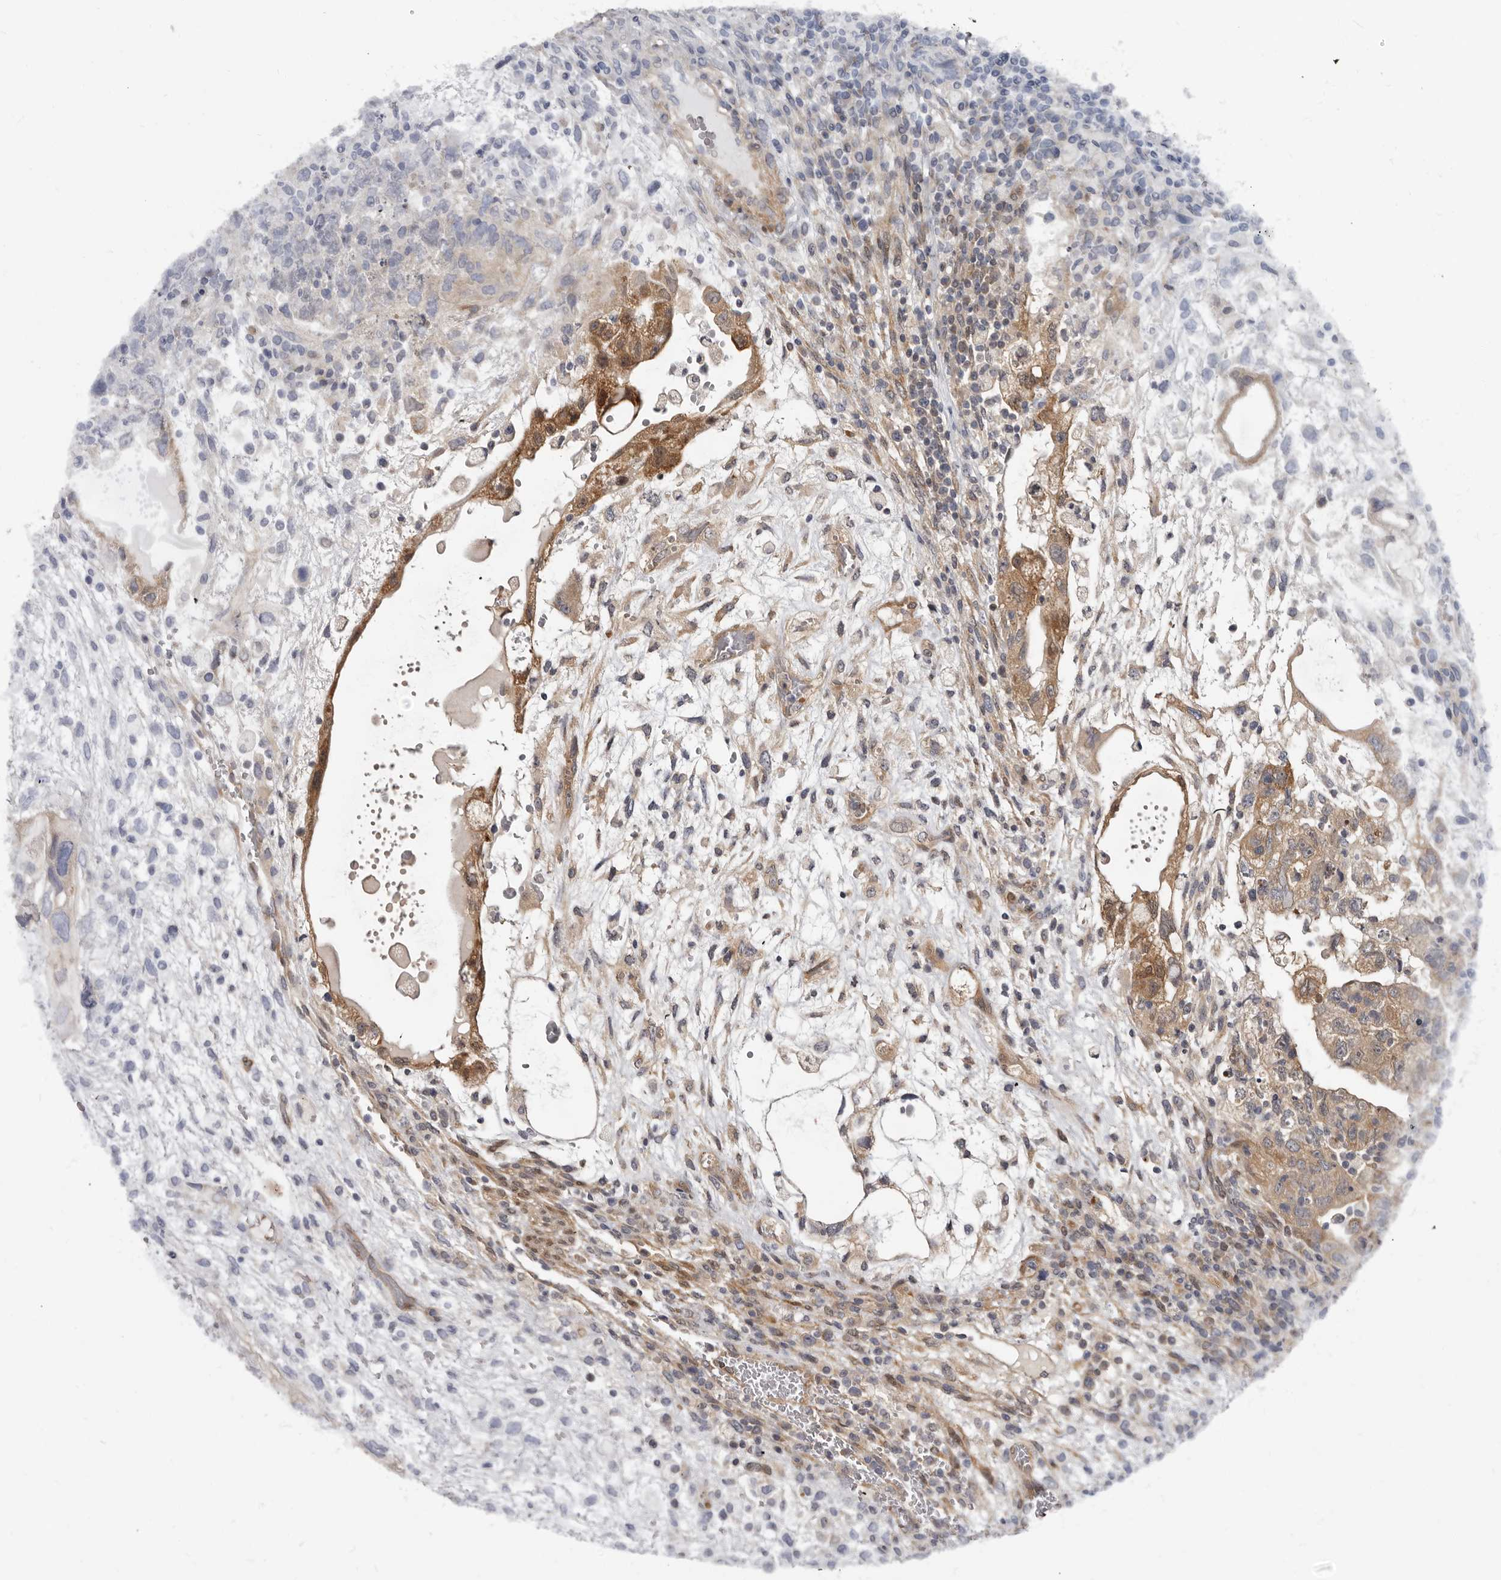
{"staining": {"intensity": "moderate", "quantity": ">75%", "location": "cytoplasmic/membranous"}, "tissue": "testis cancer", "cell_type": "Tumor cells", "image_type": "cancer", "snomed": [{"axis": "morphology", "description": "Carcinoma, Embryonal, NOS"}, {"axis": "topography", "description": "Testis"}], "caption": "DAB immunohistochemical staining of human testis embryonal carcinoma shows moderate cytoplasmic/membranous protein positivity in about >75% of tumor cells.", "gene": "SBDS", "patient": {"sex": "male", "age": 36}}